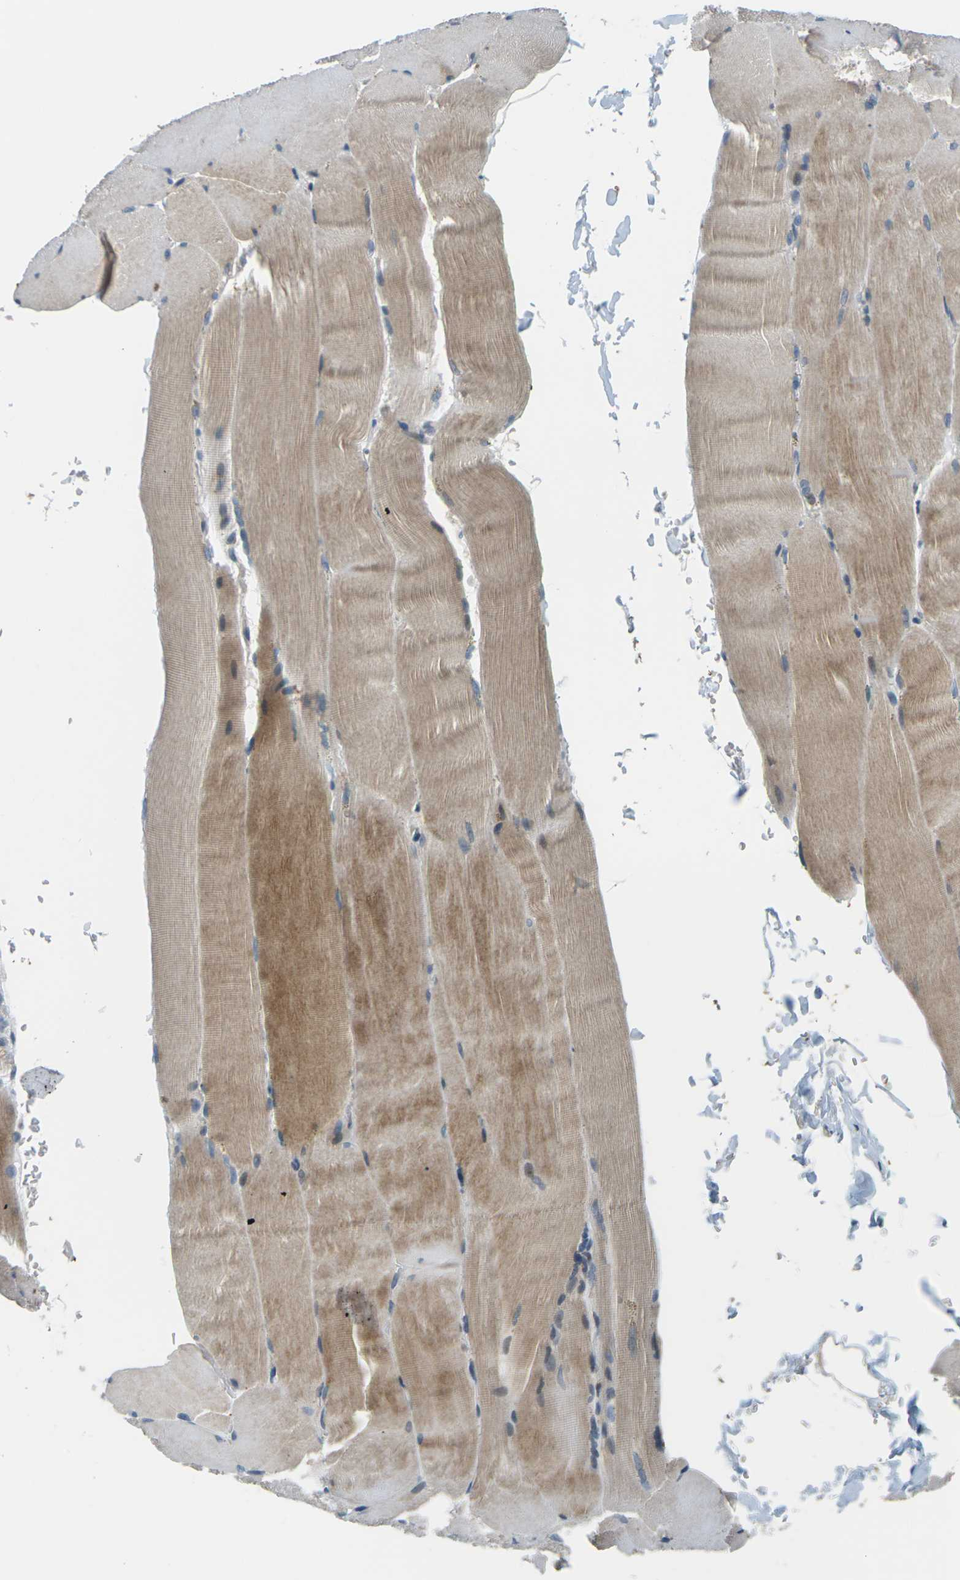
{"staining": {"intensity": "weak", "quantity": "25%-75%", "location": "cytoplasmic/membranous"}, "tissue": "skeletal muscle", "cell_type": "Myocytes", "image_type": "normal", "snomed": [{"axis": "morphology", "description": "Normal tissue, NOS"}, {"axis": "topography", "description": "Skin"}, {"axis": "topography", "description": "Skeletal muscle"}], "caption": "Myocytes demonstrate low levels of weak cytoplasmic/membranous positivity in approximately 25%-75% of cells in benign human skeletal muscle.", "gene": "SLC13A3", "patient": {"sex": "male", "age": 83}}